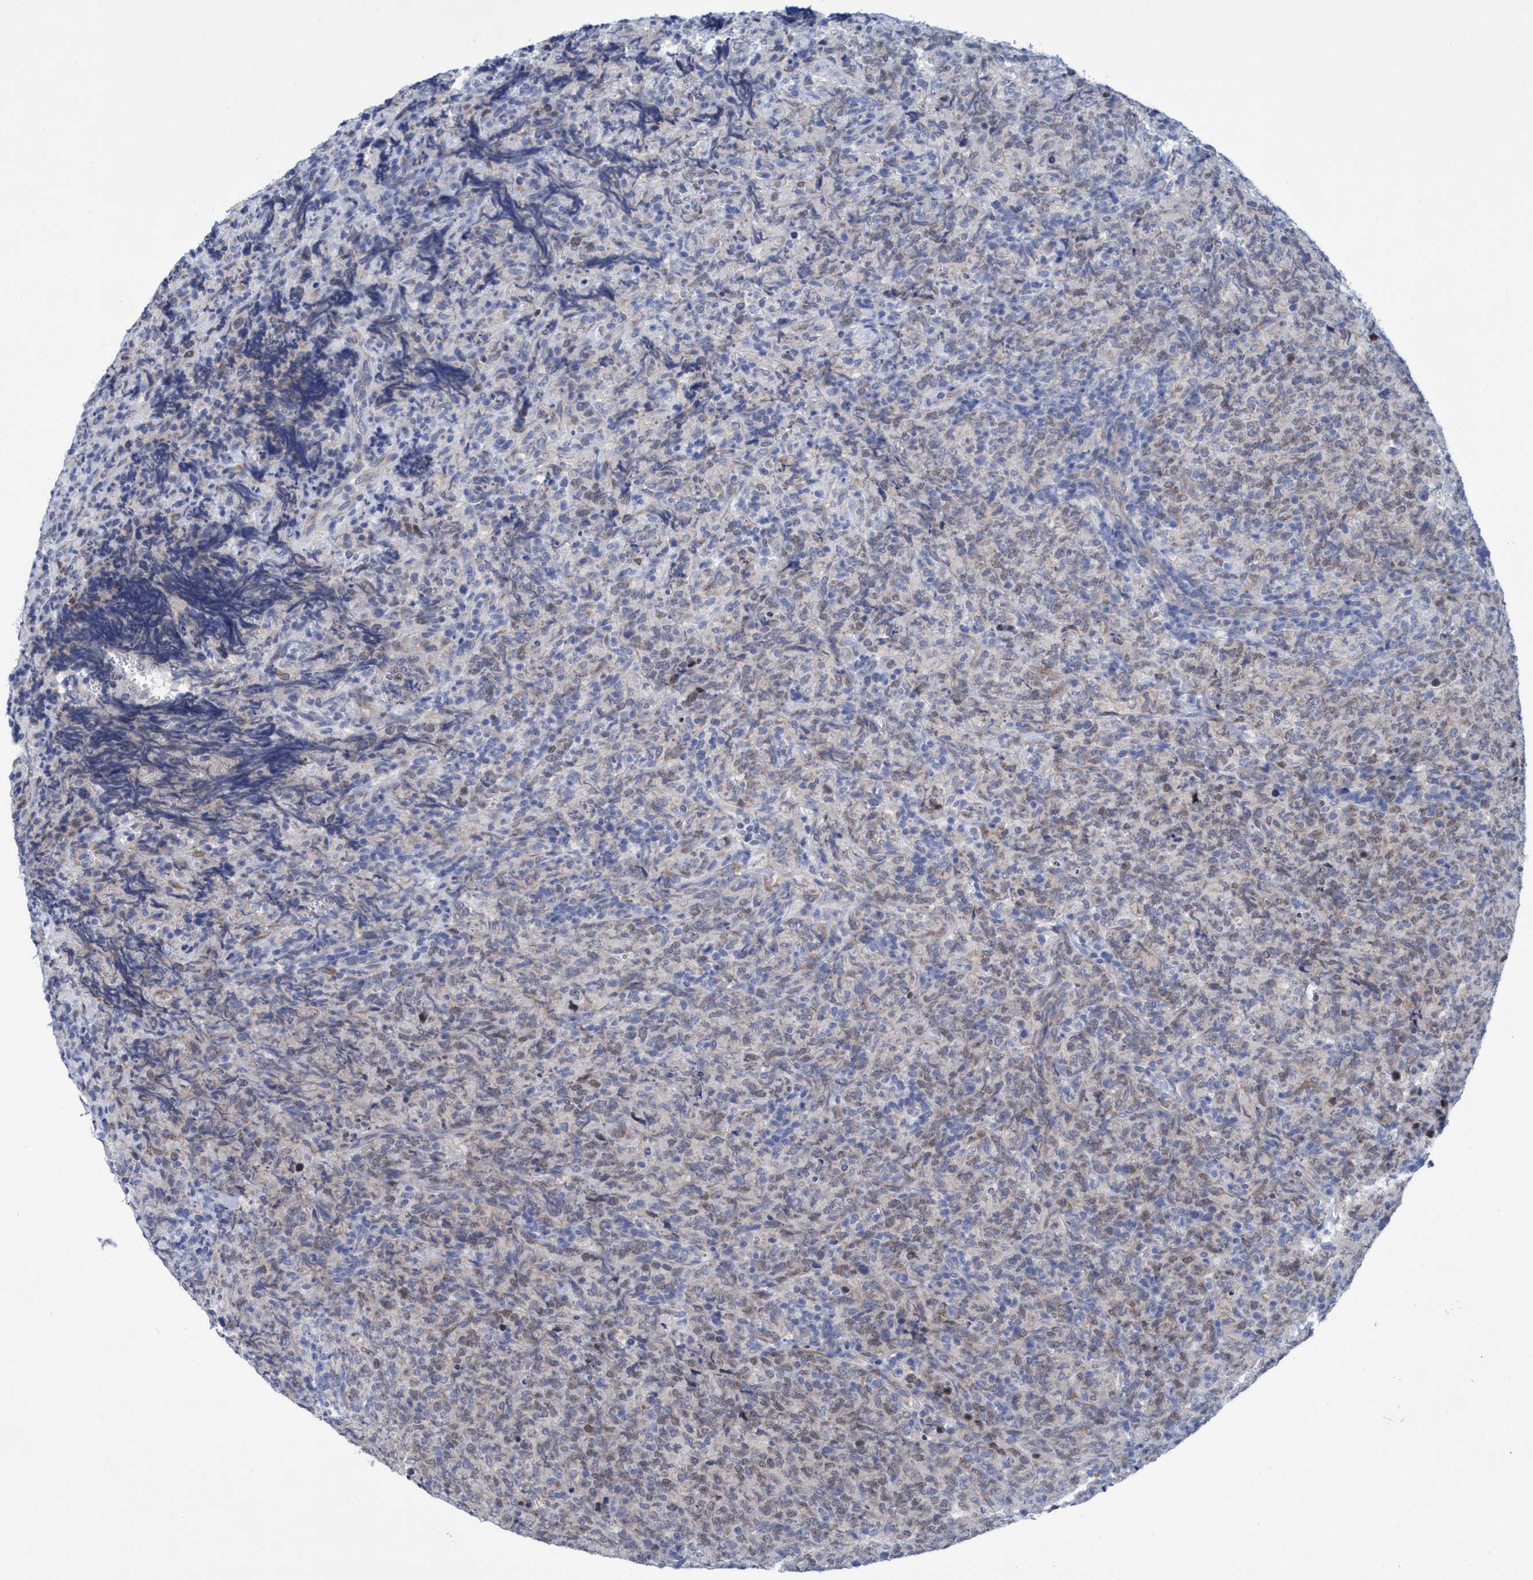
{"staining": {"intensity": "weak", "quantity": "25%-75%", "location": "cytoplasmic/membranous,nuclear"}, "tissue": "lymphoma", "cell_type": "Tumor cells", "image_type": "cancer", "snomed": [{"axis": "morphology", "description": "Malignant lymphoma, non-Hodgkin's type, High grade"}, {"axis": "topography", "description": "Tonsil"}], "caption": "This is an image of immunohistochemistry staining of lymphoma, which shows weak expression in the cytoplasmic/membranous and nuclear of tumor cells.", "gene": "RSAD1", "patient": {"sex": "female", "age": 36}}